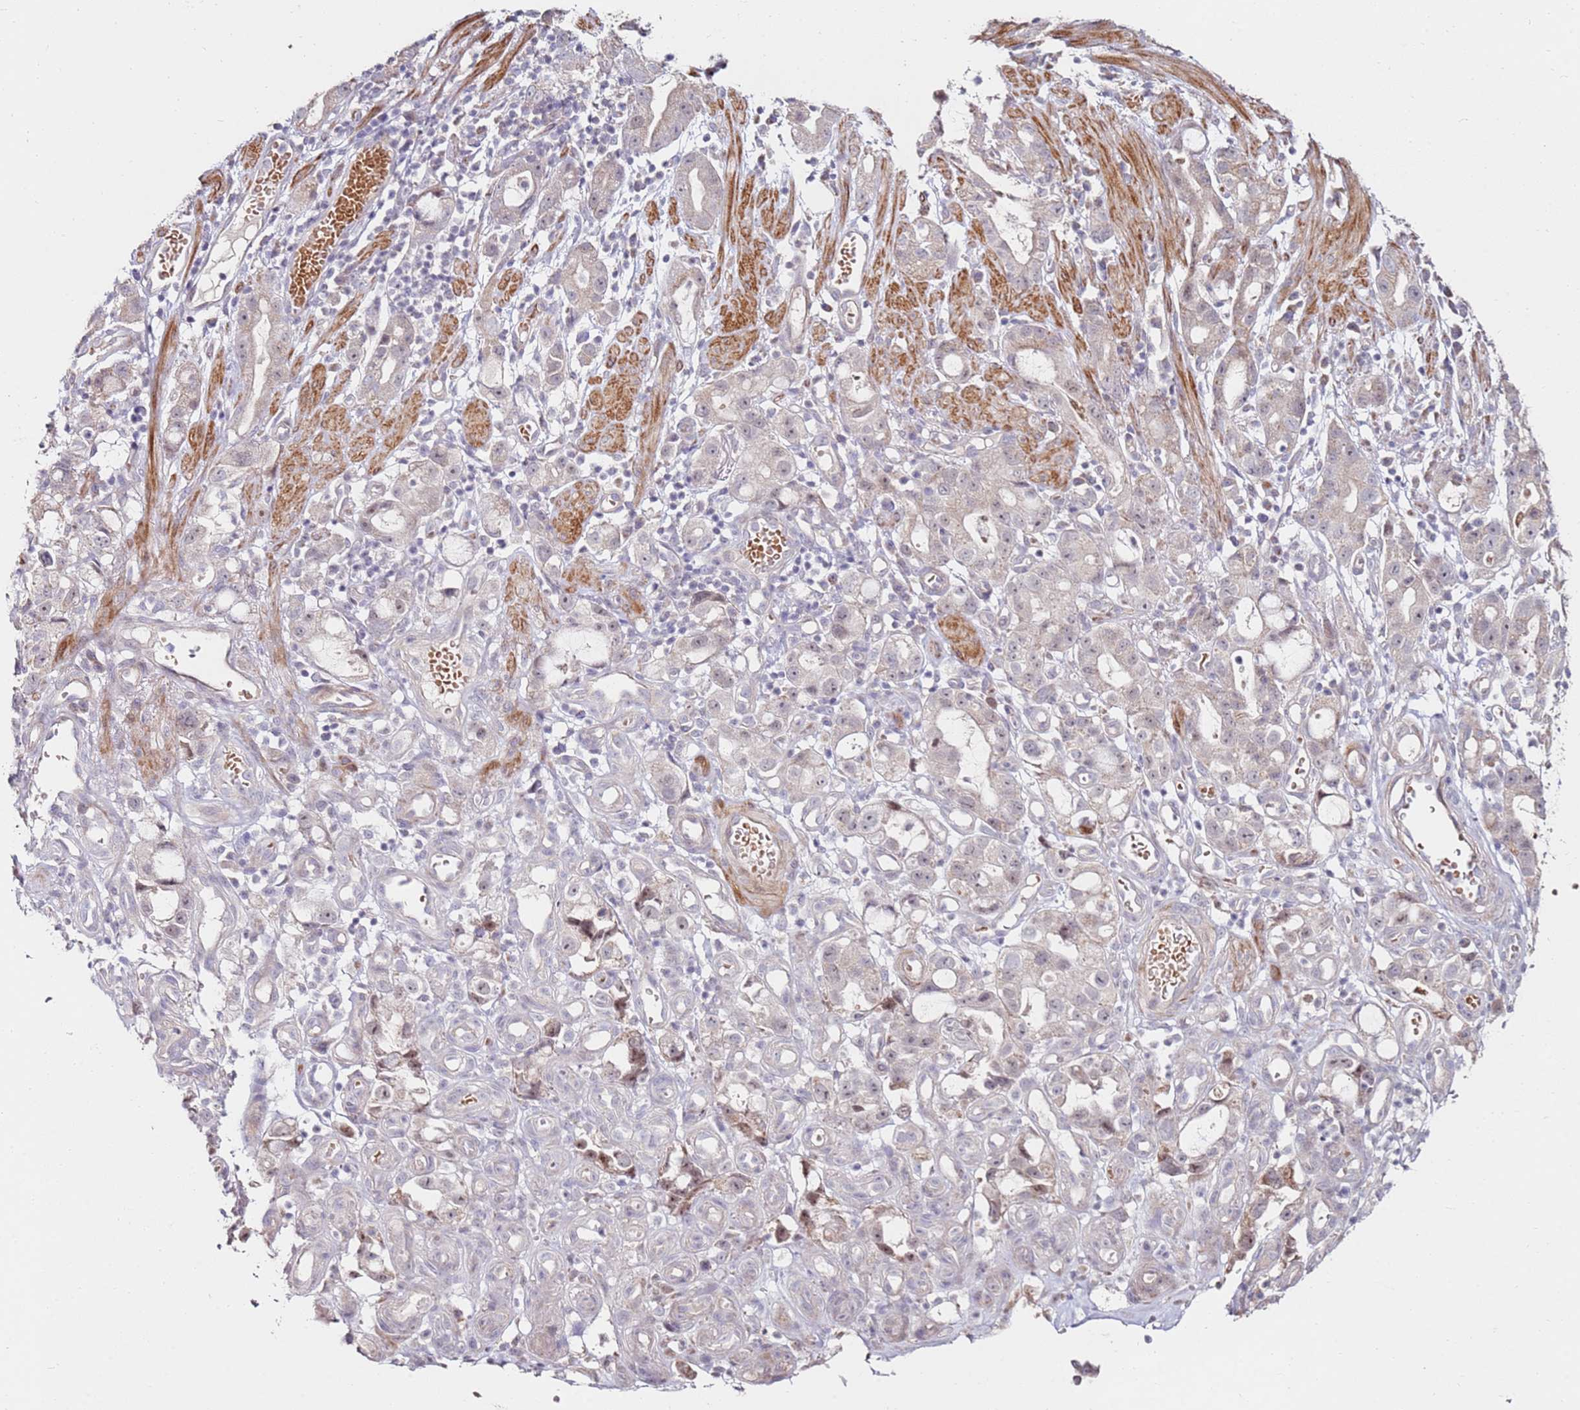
{"staining": {"intensity": "weak", "quantity": "<25%", "location": "cytoplasmic/membranous"}, "tissue": "stomach cancer", "cell_type": "Tumor cells", "image_type": "cancer", "snomed": [{"axis": "morphology", "description": "Adenocarcinoma, NOS"}, {"axis": "topography", "description": "Stomach"}], "caption": "Stomach cancer (adenocarcinoma) was stained to show a protein in brown. There is no significant staining in tumor cells. (DAB (3,3'-diaminobenzidine) immunohistochemistry, high magnification).", "gene": "RARS2", "patient": {"sex": "male", "age": 55}}